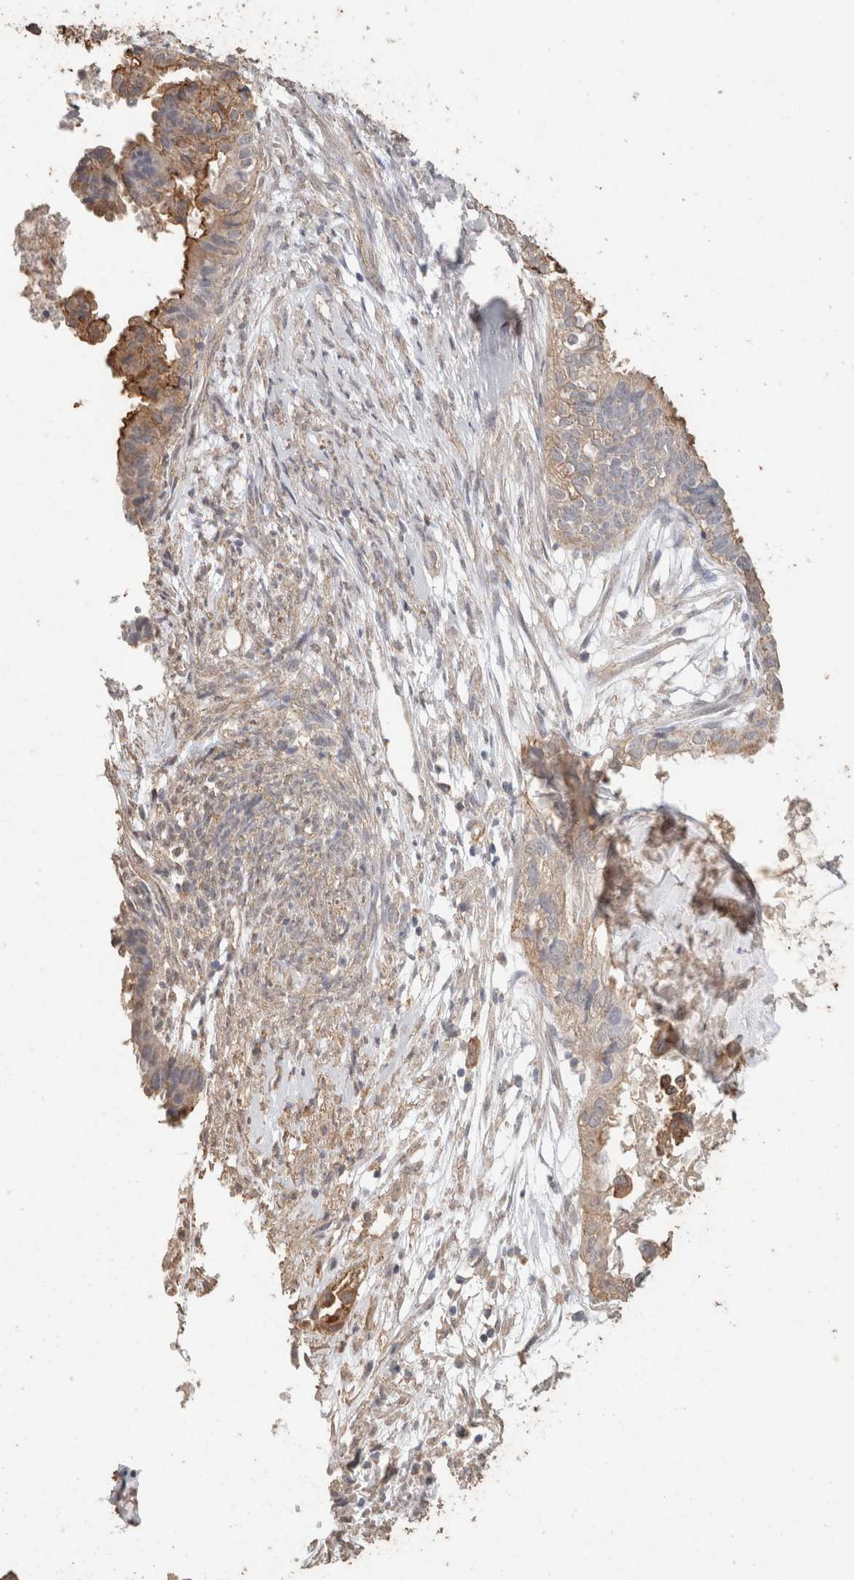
{"staining": {"intensity": "weak", "quantity": "25%-75%", "location": "cytoplasmic/membranous"}, "tissue": "cervical cancer", "cell_type": "Tumor cells", "image_type": "cancer", "snomed": [{"axis": "morphology", "description": "Normal tissue, NOS"}, {"axis": "morphology", "description": "Adenocarcinoma, NOS"}, {"axis": "topography", "description": "Cervix"}, {"axis": "topography", "description": "Endometrium"}], "caption": "Adenocarcinoma (cervical) was stained to show a protein in brown. There is low levels of weak cytoplasmic/membranous staining in about 25%-75% of tumor cells.", "gene": "CX3CL1", "patient": {"sex": "female", "age": 86}}